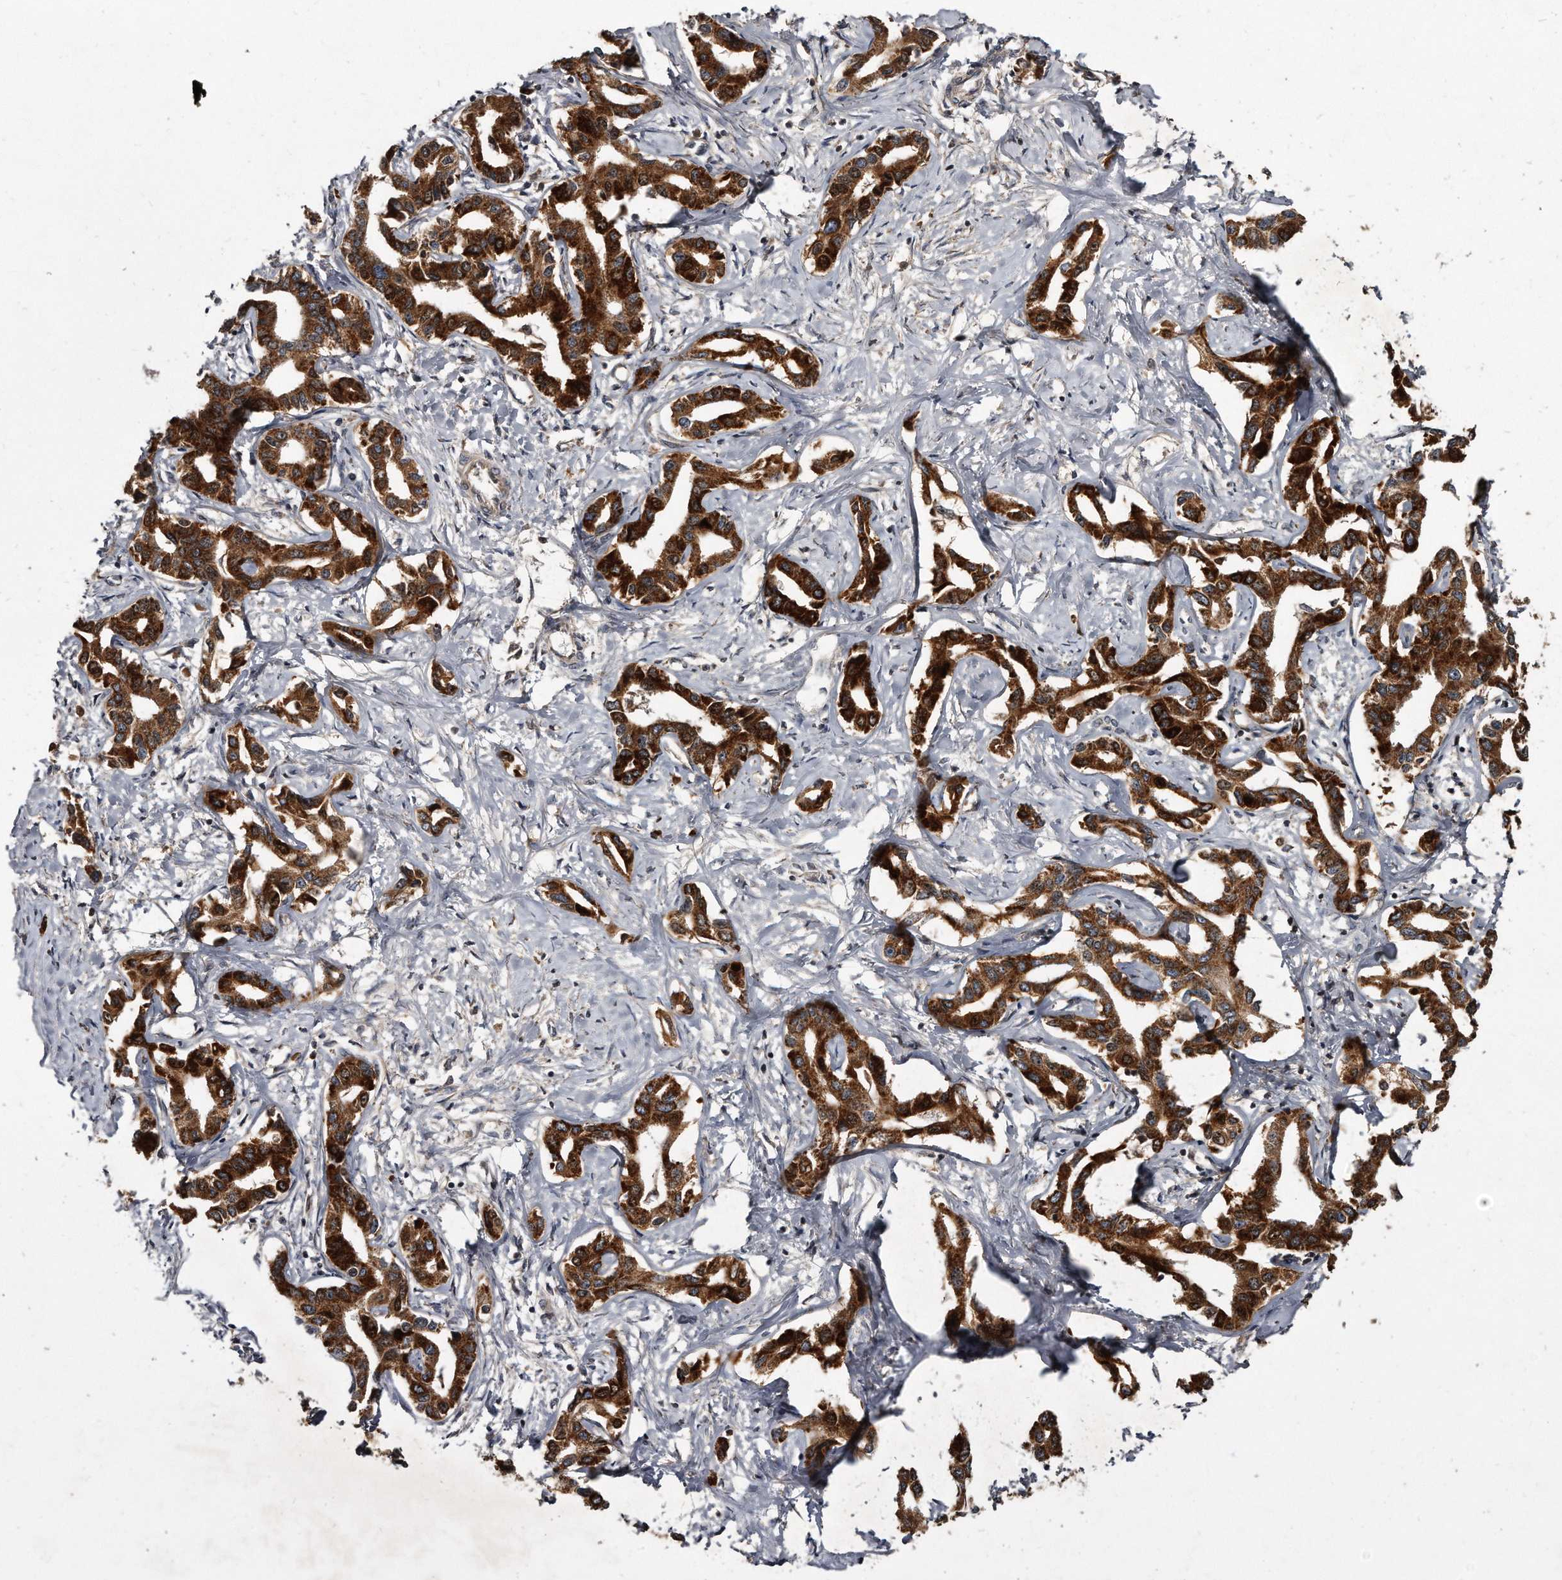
{"staining": {"intensity": "strong", "quantity": ">75%", "location": "cytoplasmic/membranous"}, "tissue": "liver cancer", "cell_type": "Tumor cells", "image_type": "cancer", "snomed": [{"axis": "morphology", "description": "Cholangiocarcinoma"}, {"axis": "topography", "description": "Liver"}], "caption": "Immunohistochemistry image of neoplastic tissue: human liver cholangiocarcinoma stained using immunohistochemistry (IHC) shows high levels of strong protein expression localized specifically in the cytoplasmic/membranous of tumor cells, appearing as a cytoplasmic/membranous brown color.", "gene": "FAM136A", "patient": {"sex": "male", "age": 59}}